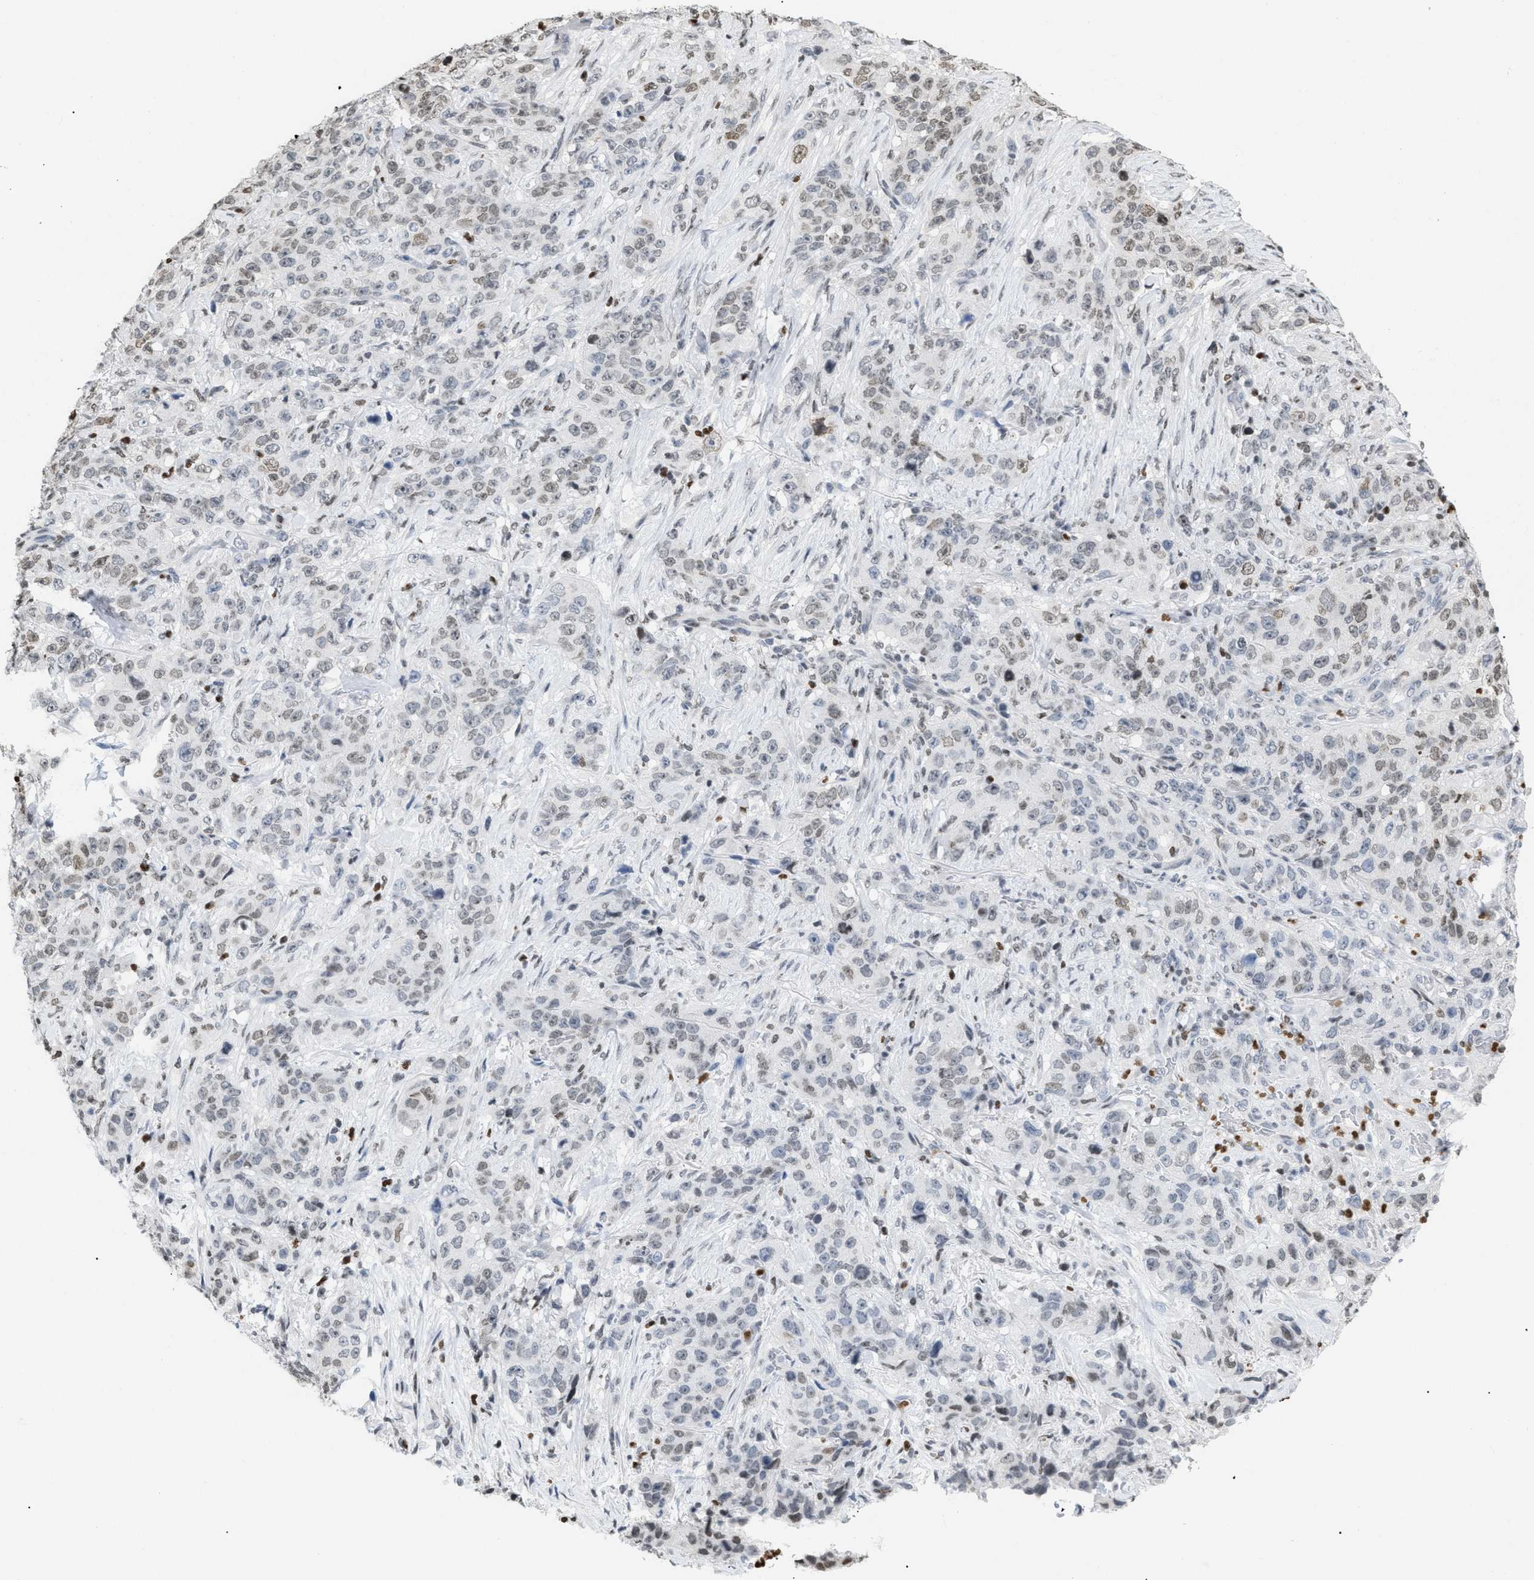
{"staining": {"intensity": "weak", "quantity": ">75%", "location": "nuclear"}, "tissue": "stomach cancer", "cell_type": "Tumor cells", "image_type": "cancer", "snomed": [{"axis": "morphology", "description": "Adenocarcinoma, NOS"}, {"axis": "topography", "description": "Stomach"}], "caption": "Approximately >75% of tumor cells in stomach cancer (adenocarcinoma) reveal weak nuclear protein expression as visualized by brown immunohistochemical staining.", "gene": "HMGN2", "patient": {"sex": "male", "age": 48}}